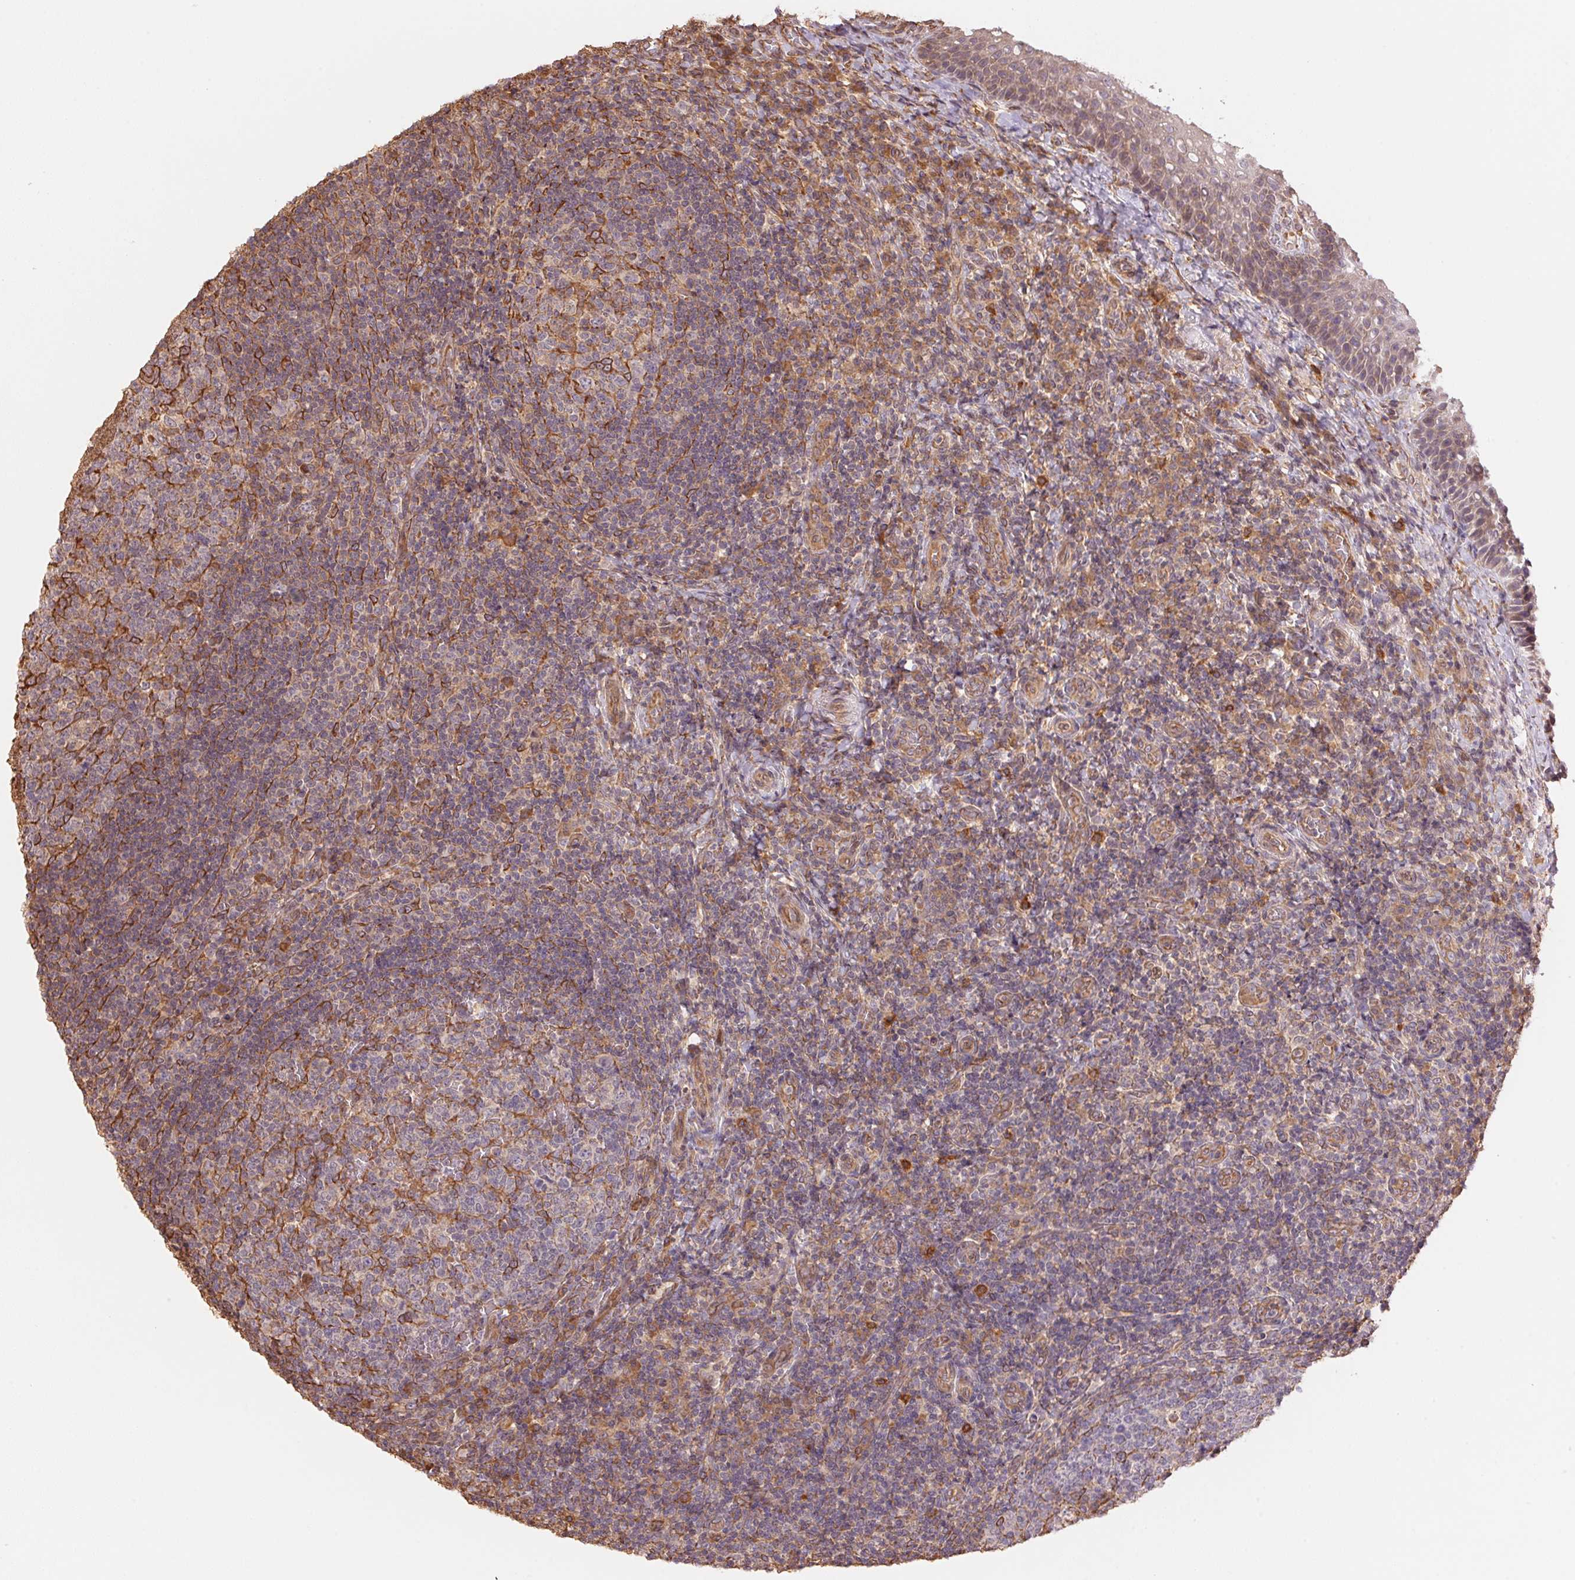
{"staining": {"intensity": "negative", "quantity": "none", "location": "none"}, "tissue": "tonsil", "cell_type": "Germinal center cells", "image_type": "normal", "snomed": [{"axis": "morphology", "description": "Normal tissue, NOS"}, {"axis": "topography", "description": "Tonsil"}], "caption": "Immunohistochemistry photomicrograph of unremarkable tonsil stained for a protein (brown), which demonstrates no positivity in germinal center cells. Nuclei are stained in blue.", "gene": "C6orf163", "patient": {"sex": "male", "age": 17}}